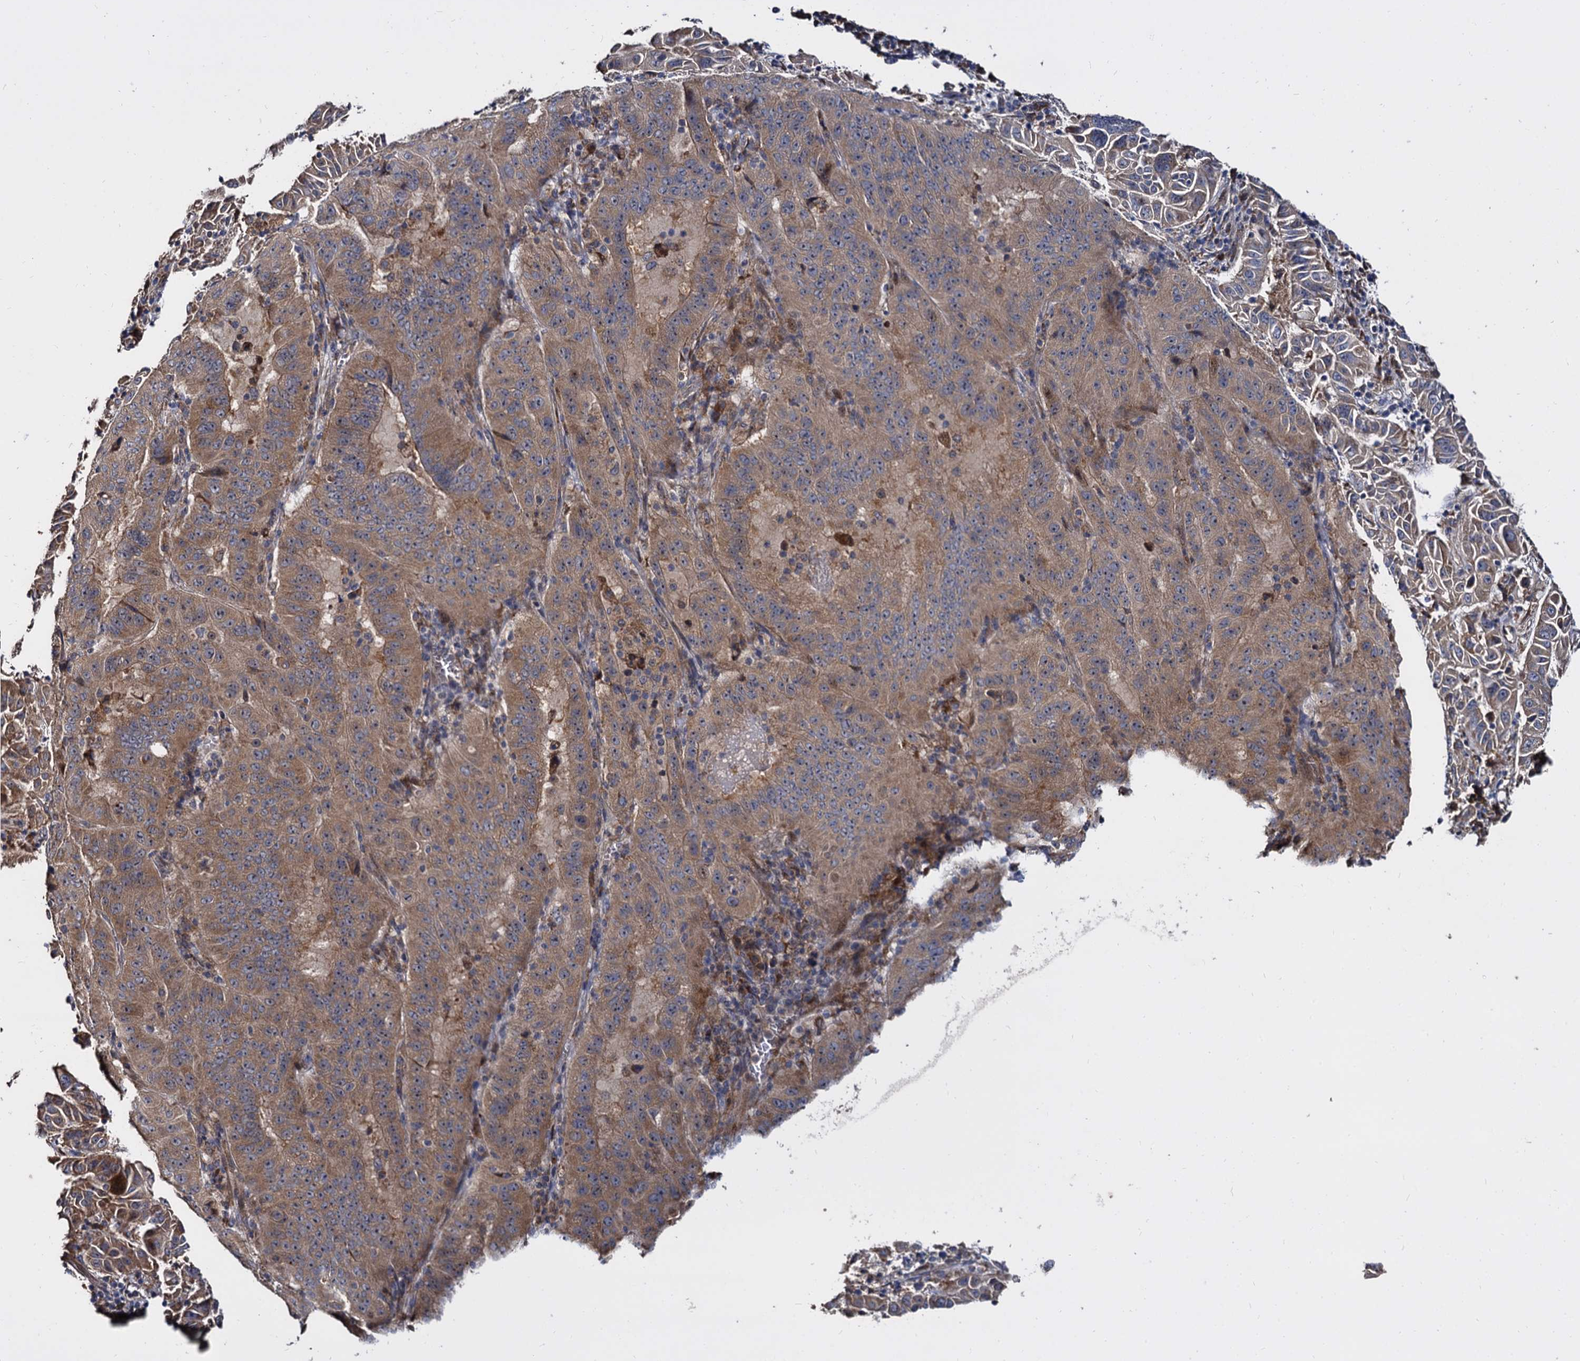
{"staining": {"intensity": "moderate", "quantity": ">75%", "location": "cytoplasmic/membranous"}, "tissue": "pancreatic cancer", "cell_type": "Tumor cells", "image_type": "cancer", "snomed": [{"axis": "morphology", "description": "Adenocarcinoma, NOS"}, {"axis": "topography", "description": "Pancreas"}], "caption": "Moderate cytoplasmic/membranous staining for a protein is present in about >75% of tumor cells of adenocarcinoma (pancreatic) using immunohistochemistry (IHC).", "gene": "WWC3", "patient": {"sex": "male", "age": 63}}